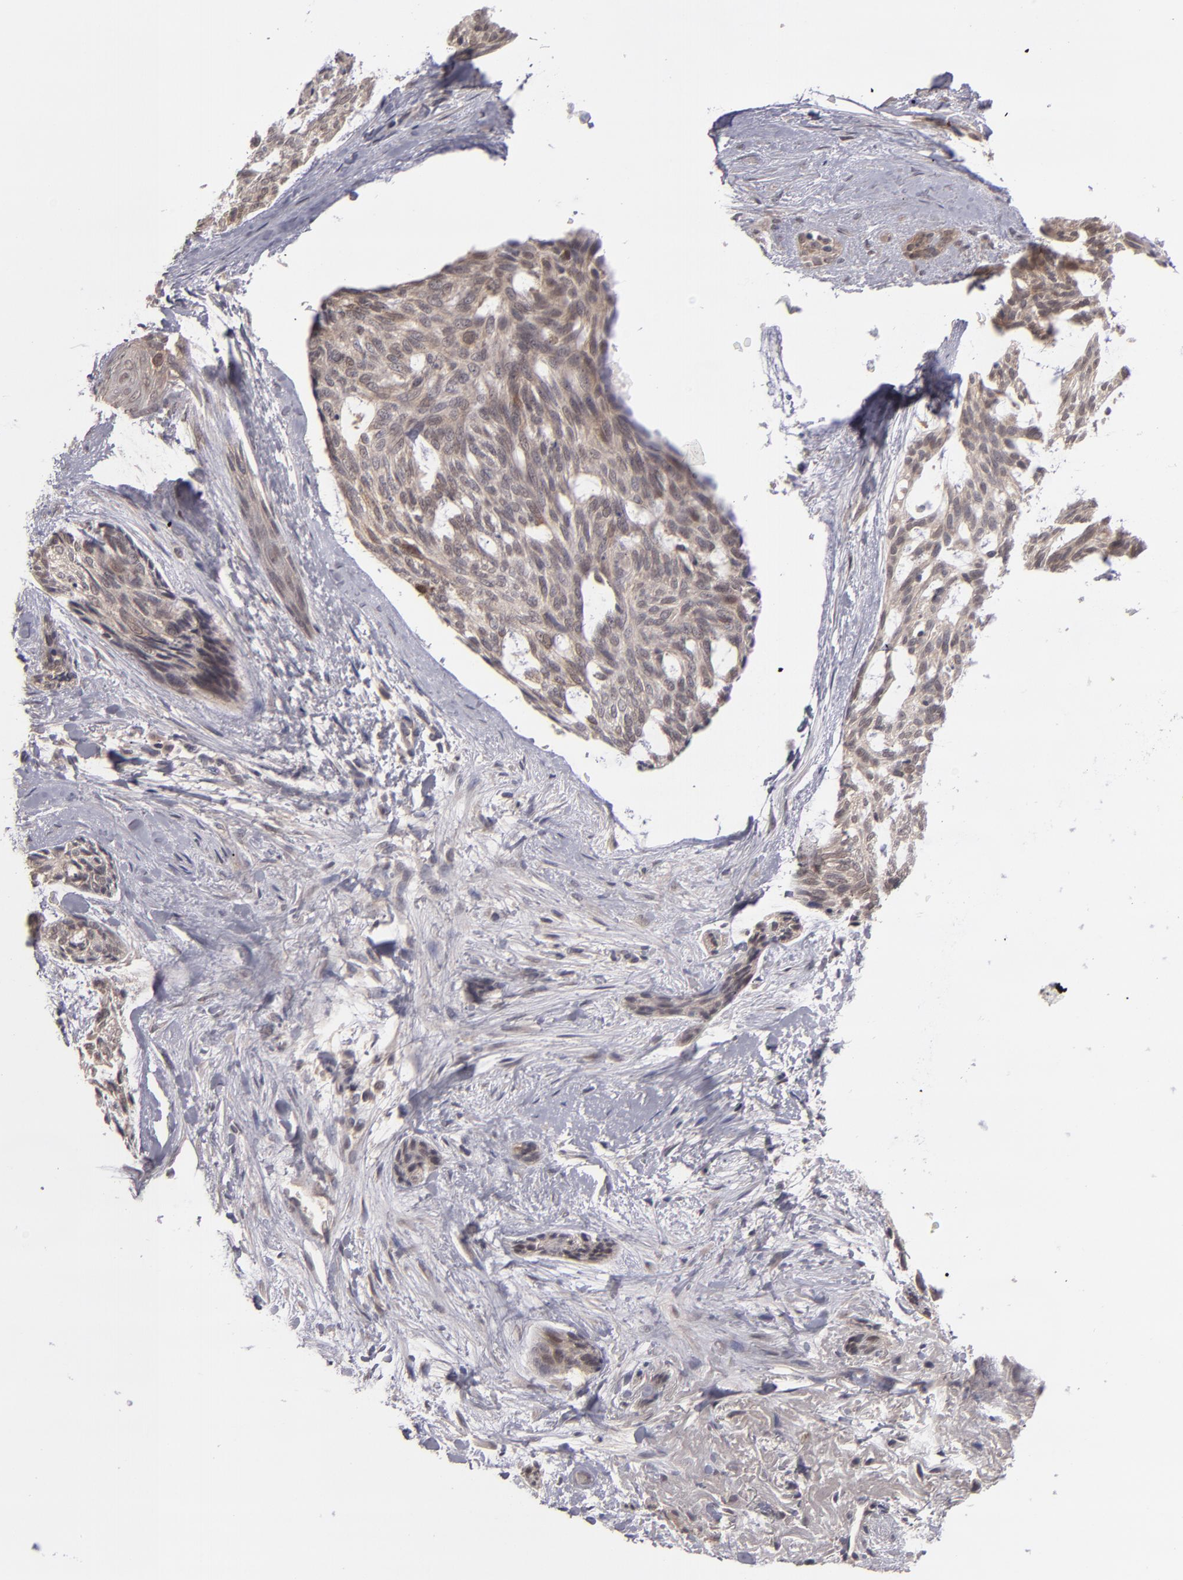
{"staining": {"intensity": "weak", "quantity": ">75%", "location": "cytoplasmic/membranous"}, "tissue": "skin cancer", "cell_type": "Tumor cells", "image_type": "cancer", "snomed": [{"axis": "morphology", "description": "Normal tissue, NOS"}, {"axis": "morphology", "description": "Basal cell carcinoma"}, {"axis": "topography", "description": "Skin"}], "caption": "High-magnification brightfield microscopy of skin basal cell carcinoma stained with DAB (3,3'-diaminobenzidine) (brown) and counterstained with hematoxylin (blue). tumor cells exhibit weak cytoplasmic/membranous positivity is present in about>75% of cells.", "gene": "TYMS", "patient": {"sex": "female", "age": 71}}